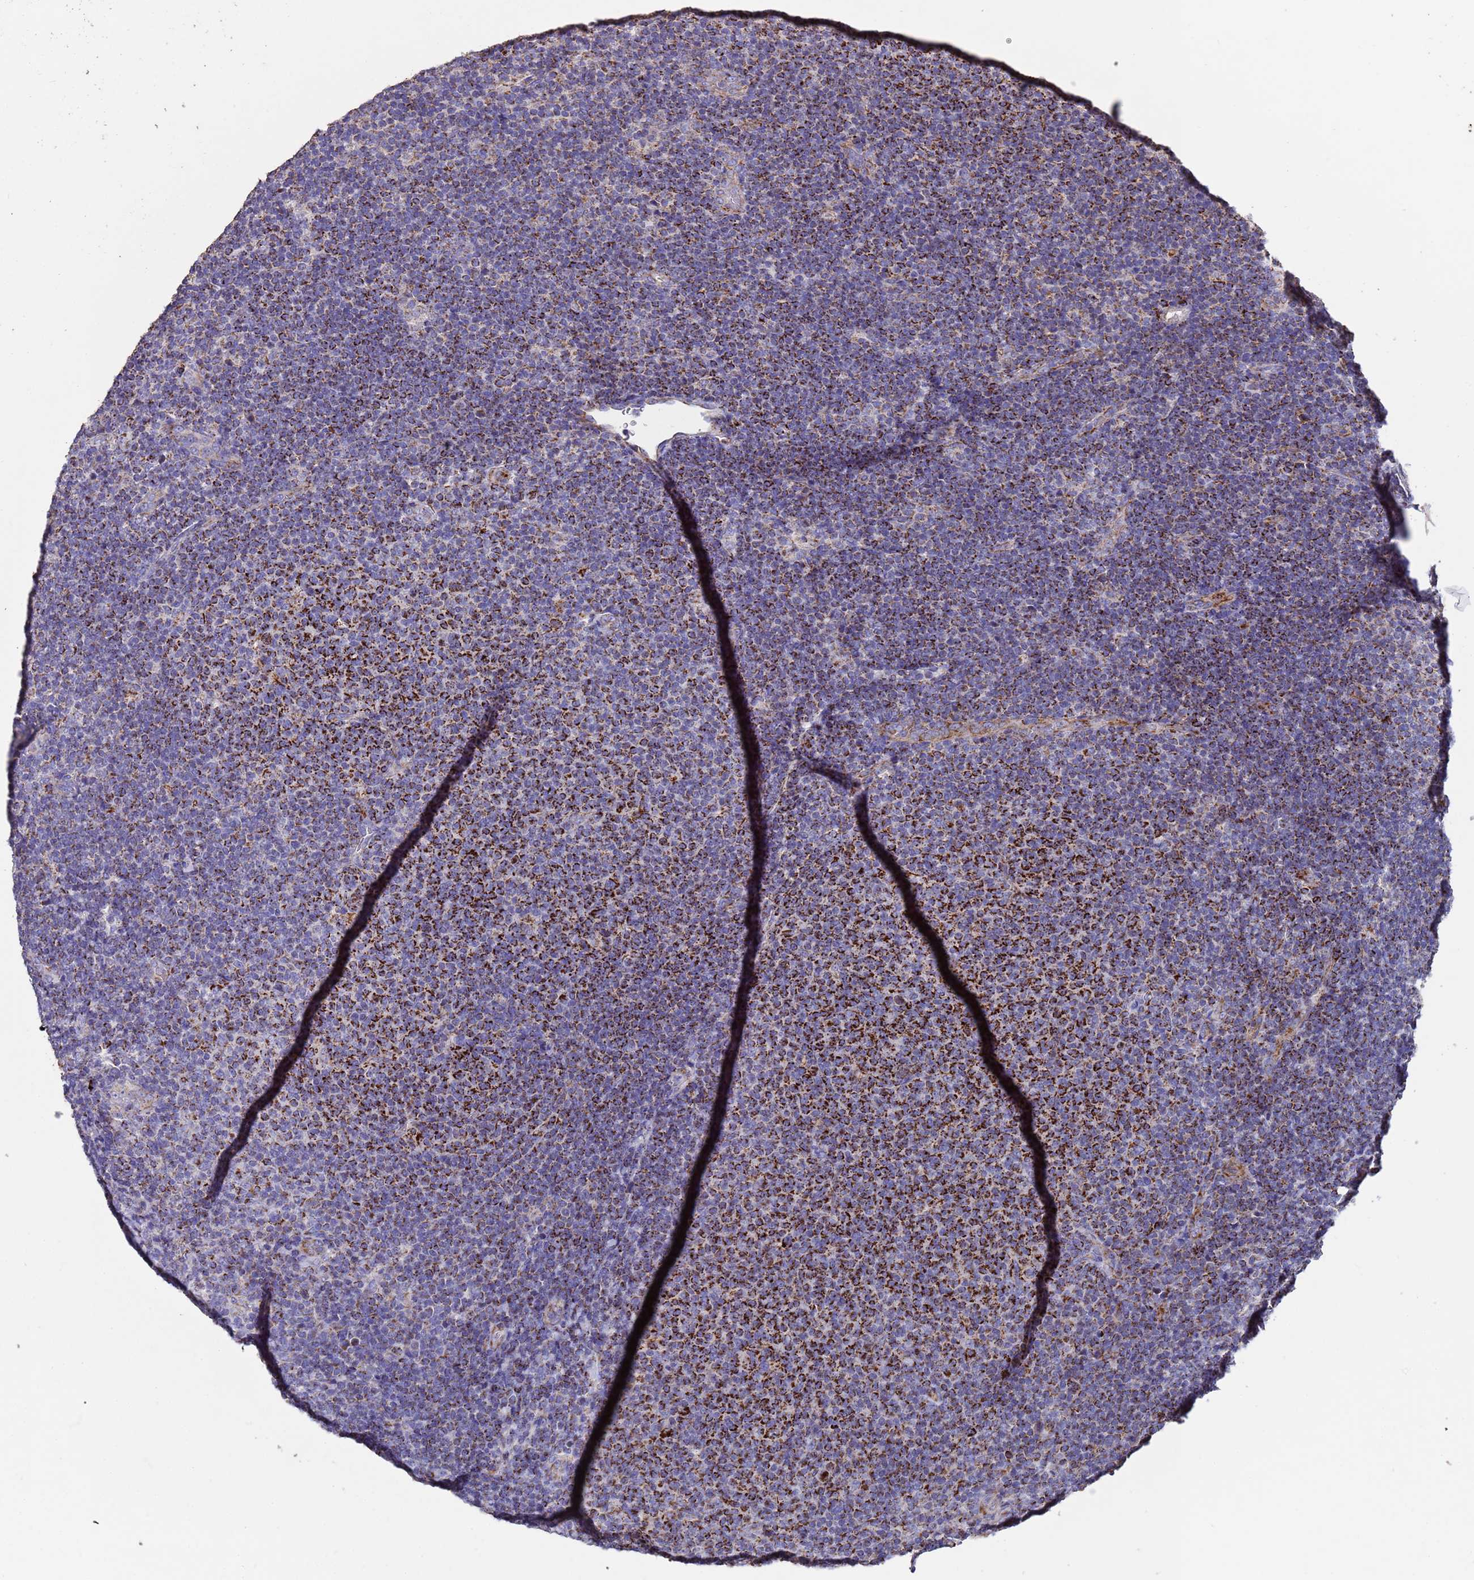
{"staining": {"intensity": "strong", "quantity": "25%-75%", "location": "cytoplasmic/membranous"}, "tissue": "lymphoma", "cell_type": "Tumor cells", "image_type": "cancer", "snomed": [{"axis": "morphology", "description": "Malignant lymphoma, non-Hodgkin's type, Low grade"}, {"axis": "topography", "description": "Lymph node"}], "caption": "Human lymphoma stained for a protein (brown) exhibits strong cytoplasmic/membranous positive staining in approximately 25%-75% of tumor cells.", "gene": "ZNFX1", "patient": {"sex": "male", "age": 66}}